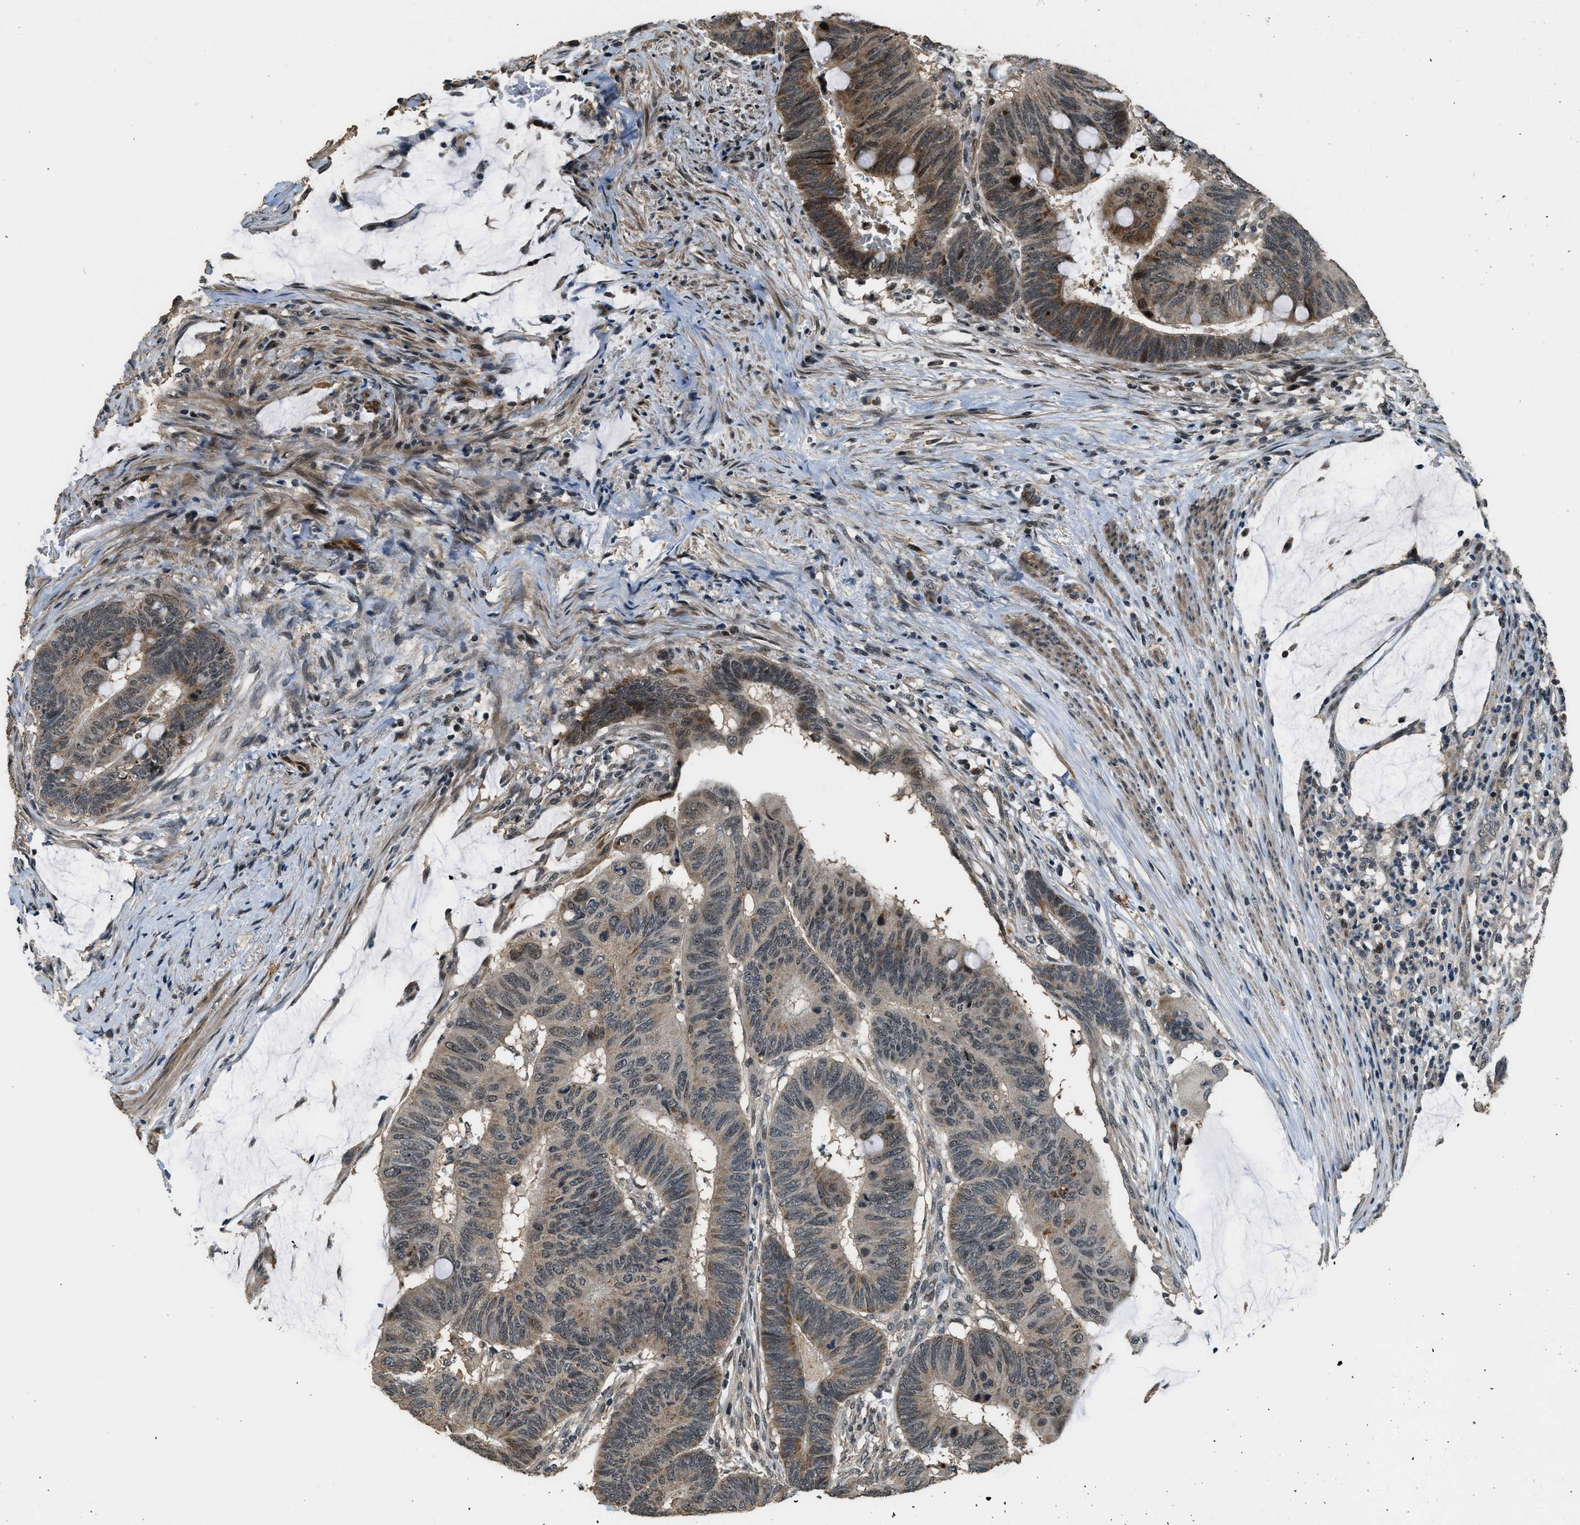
{"staining": {"intensity": "moderate", "quantity": ">75%", "location": "cytoplasmic/membranous,nuclear"}, "tissue": "colorectal cancer", "cell_type": "Tumor cells", "image_type": "cancer", "snomed": [{"axis": "morphology", "description": "Normal tissue, NOS"}, {"axis": "morphology", "description": "Adenocarcinoma, NOS"}, {"axis": "topography", "description": "Rectum"}], "caption": "The image displays a brown stain indicating the presence of a protein in the cytoplasmic/membranous and nuclear of tumor cells in adenocarcinoma (colorectal). (DAB IHC with brightfield microscopy, high magnification).", "gene": "MED21", "patient": {"sex": "male", "age": 92}}